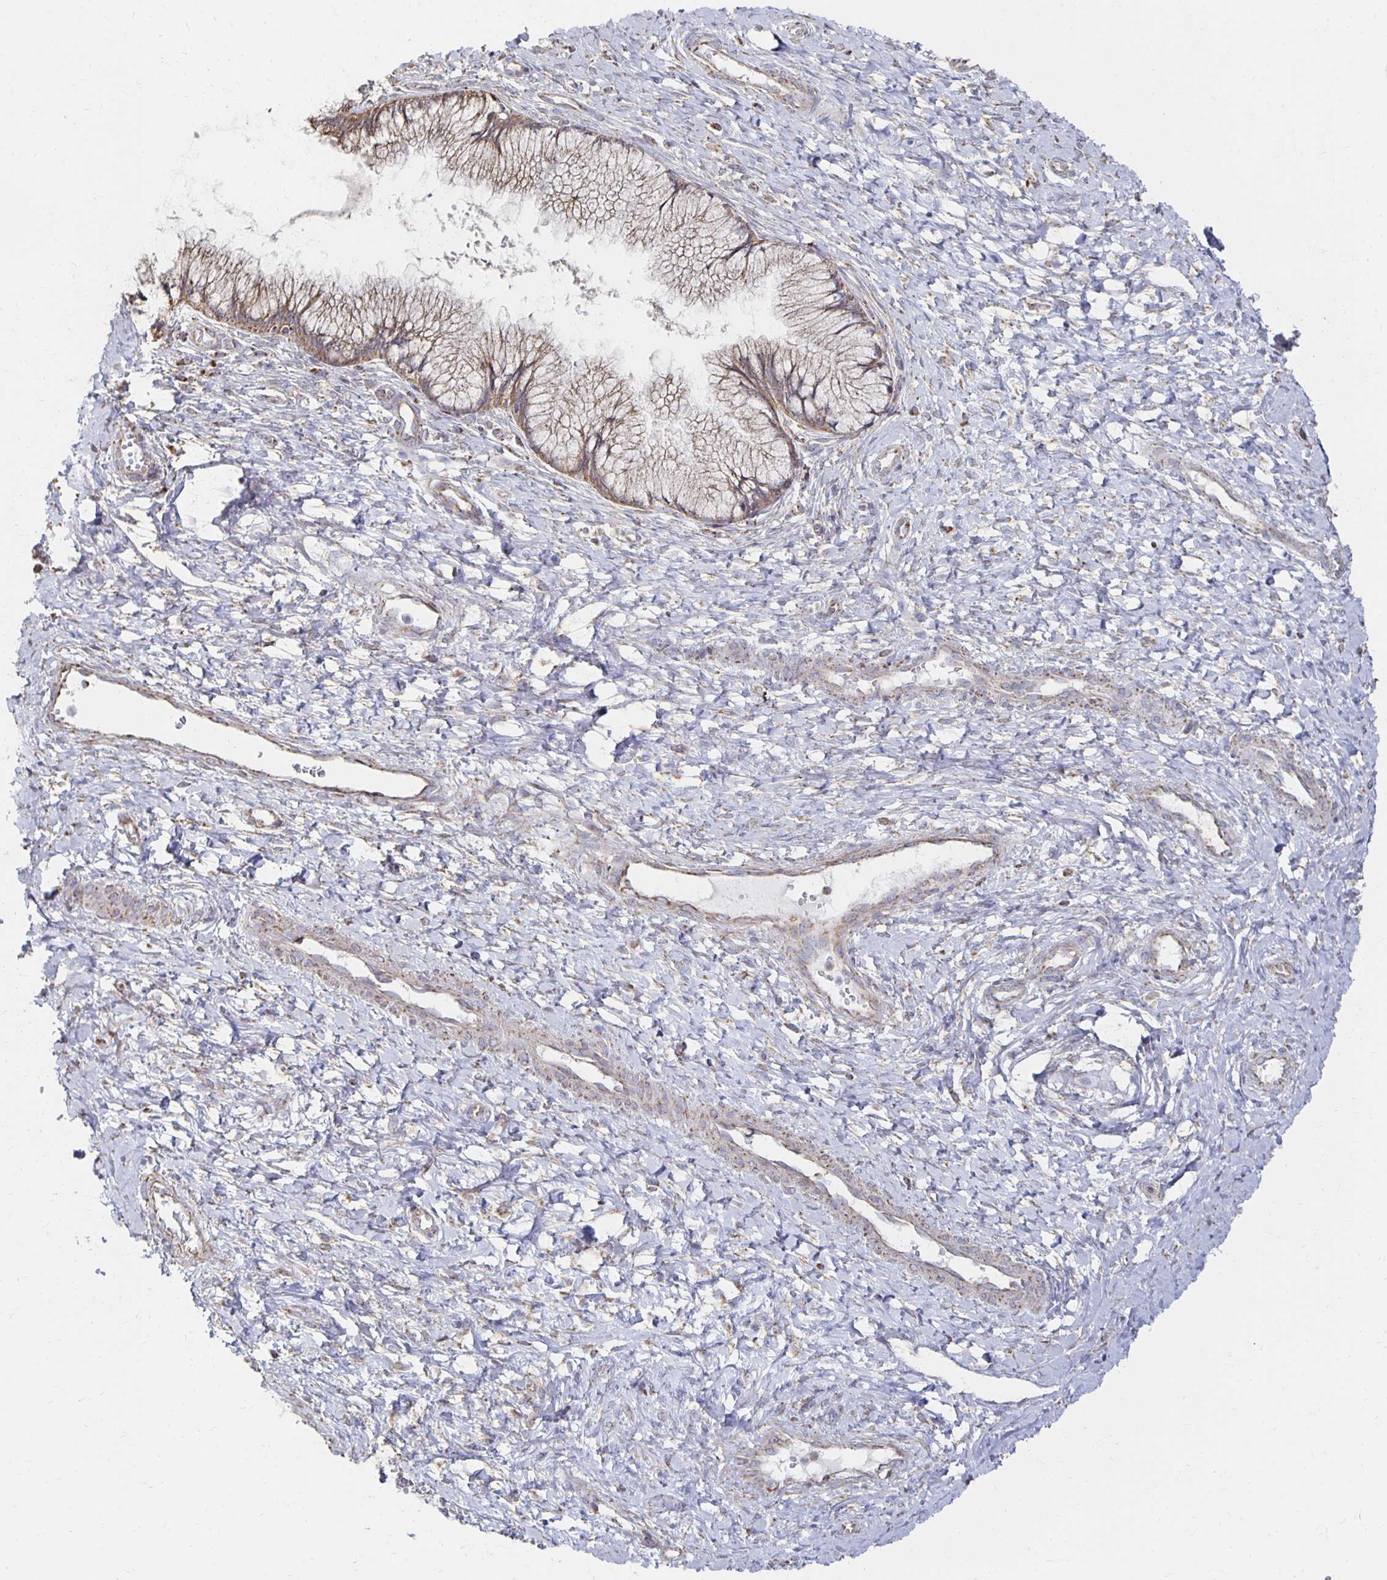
{"staining": {"intensity": "weak", "quantity": ">75%", "location": "cytoplasmic/membranous"}, "tissue": "cervix", "cell_type": "Glandular cells", "image_type": "normal", "snomed": [{"axis": "morphology", "description": "Normal tissue, NOS"}, {"axis": "topography", "description": "Cervix"}], "caption": "Glandular cells display low levels of weak cytoplasmic/membranous staining in about >75% of cells in unremarkable human cervix. Ihc stains the protein in brown and the nuclei are stained blue.", "gene": "NKX2", "patient": {"sex": "female", "age": 37}}